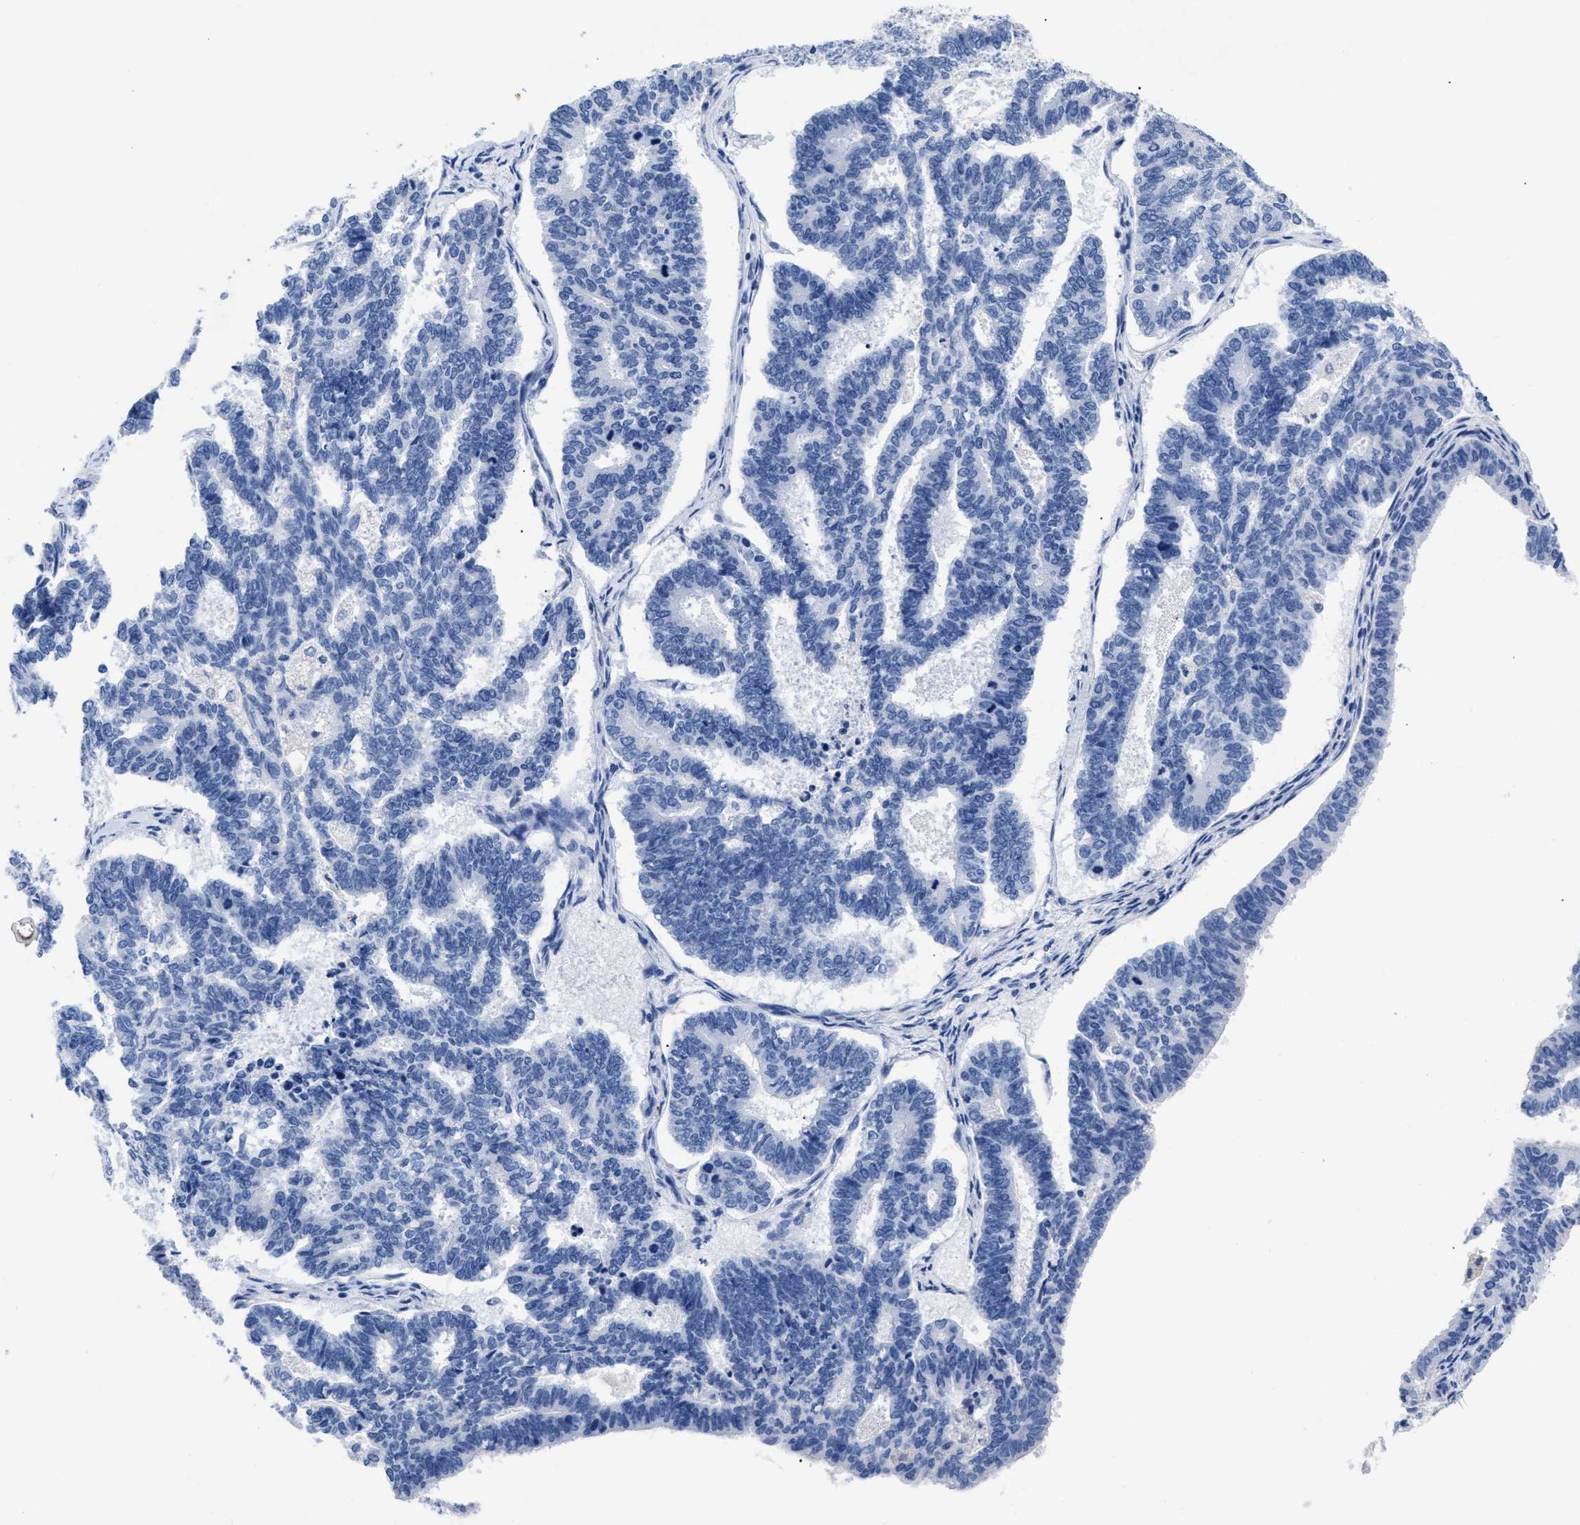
{"staining": {"intensity": "negative", "quantity": "none", "location": "none"}, "tissue": "endometrial cancer", "cell_type": "Tumor cells", "image_type": "cancer", "snomed": [{"axis": "morphology", "description": "Adenocarcinoma, NOS"}, {"axis": "topography", "description": "Endometrium"}], "caption": "Image shows no protein positivity in tumor cells of endometrial adenocarcinoma tissue.", "gene": "TREML1", "patient": {"sex": "female", "age": 70}}